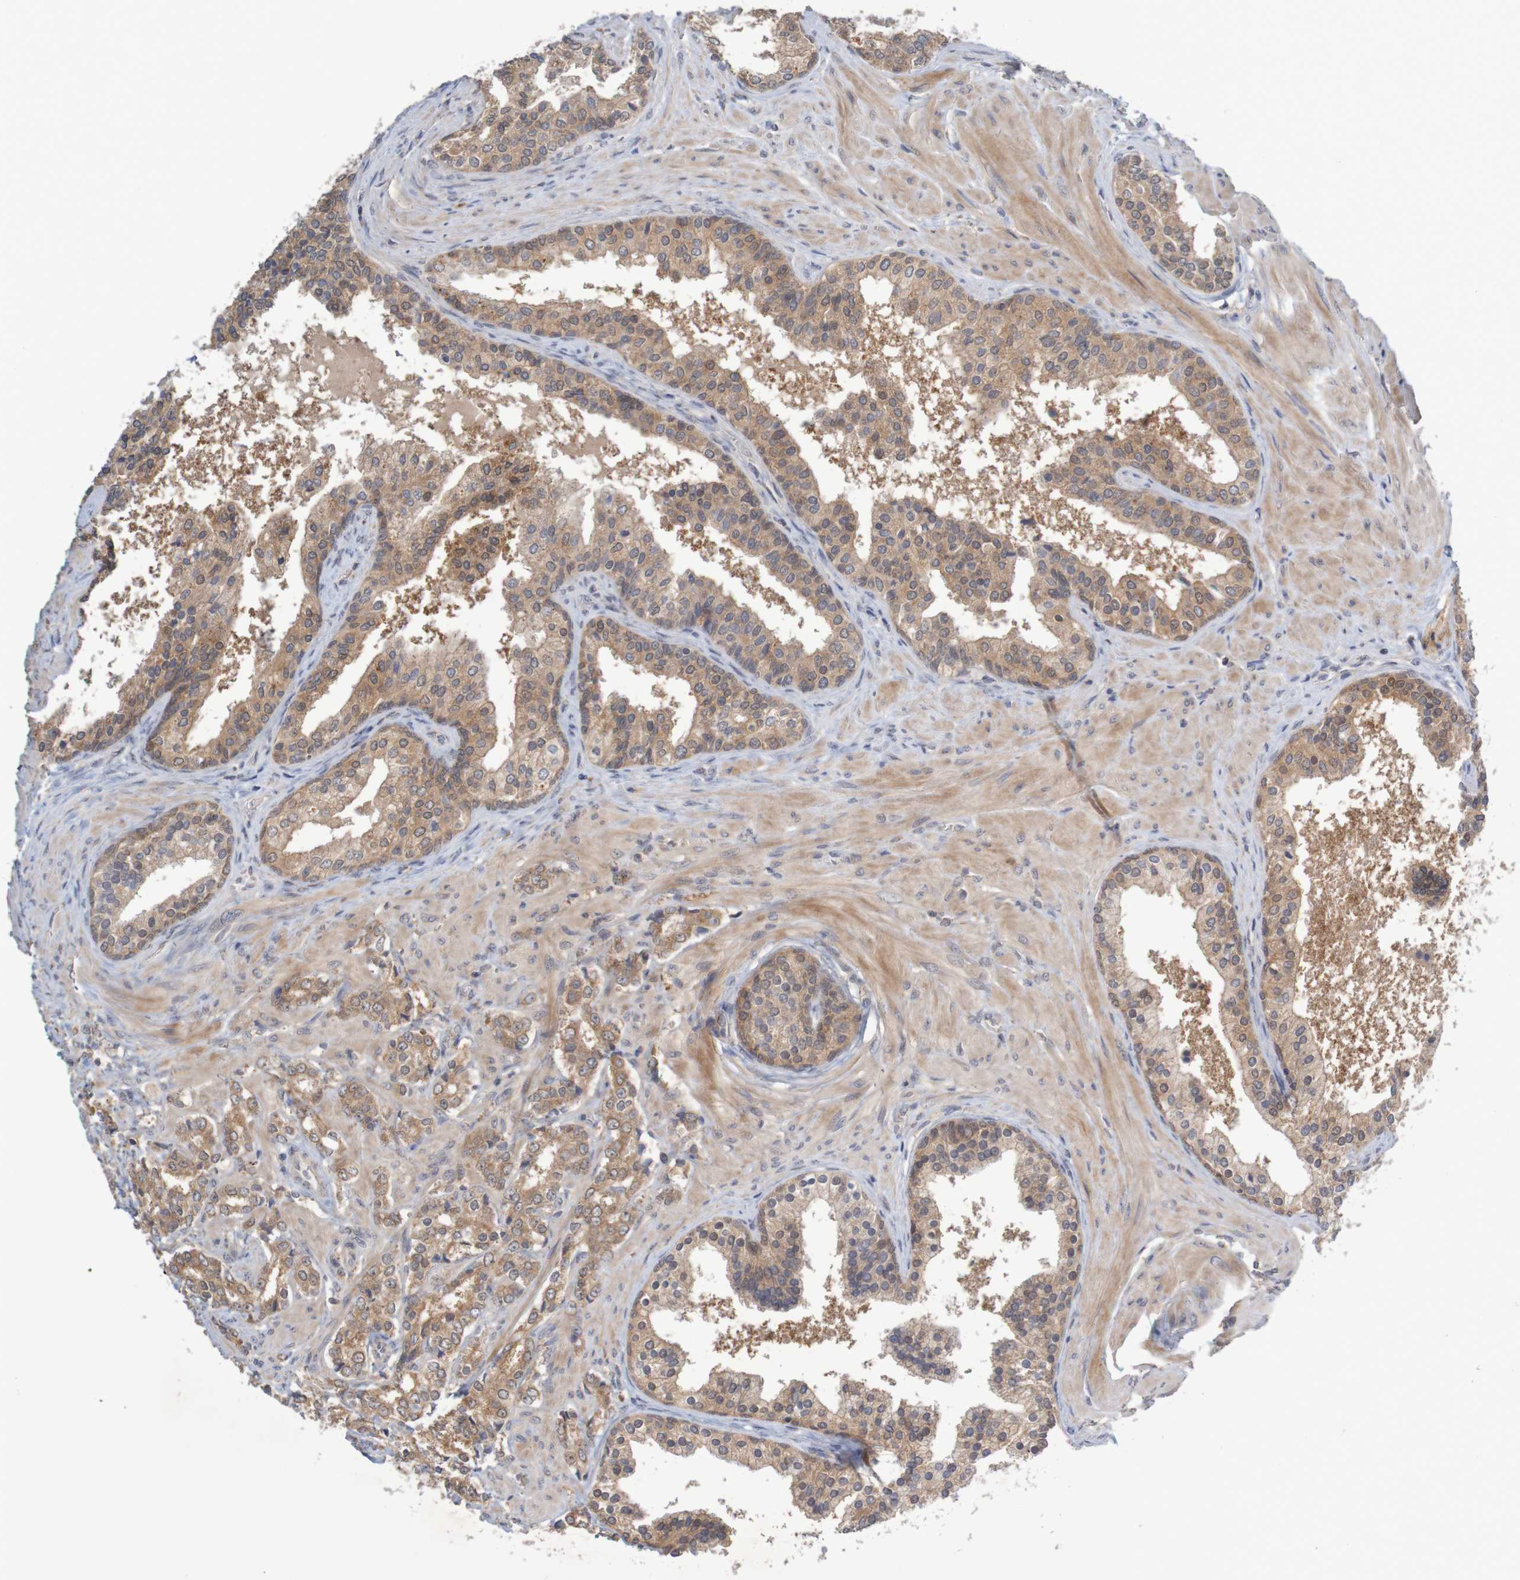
{"staining": {"intensity": "moderate", "quantity": ">75%", "location": "cytoplasmic/membranous"}, "tissue": "prostate cancer", "cell_type": "Tumor cells", "image_type": "cancer", "snomed": [{"axis": "morphology", "description": "Adenocarcinoma, Low grade"}, {"axis": "topography", "description": "Prostate"}], "caption": "This histopathology image demonstrates immunohistochemistry (IHC) staining of prostate cancer, with medium moderate cytoplasmic/membranous positivity in approximately >75% of tumor cells.", "gene": "ANKK1", "patient": {"sex": "male", "age": 60}}